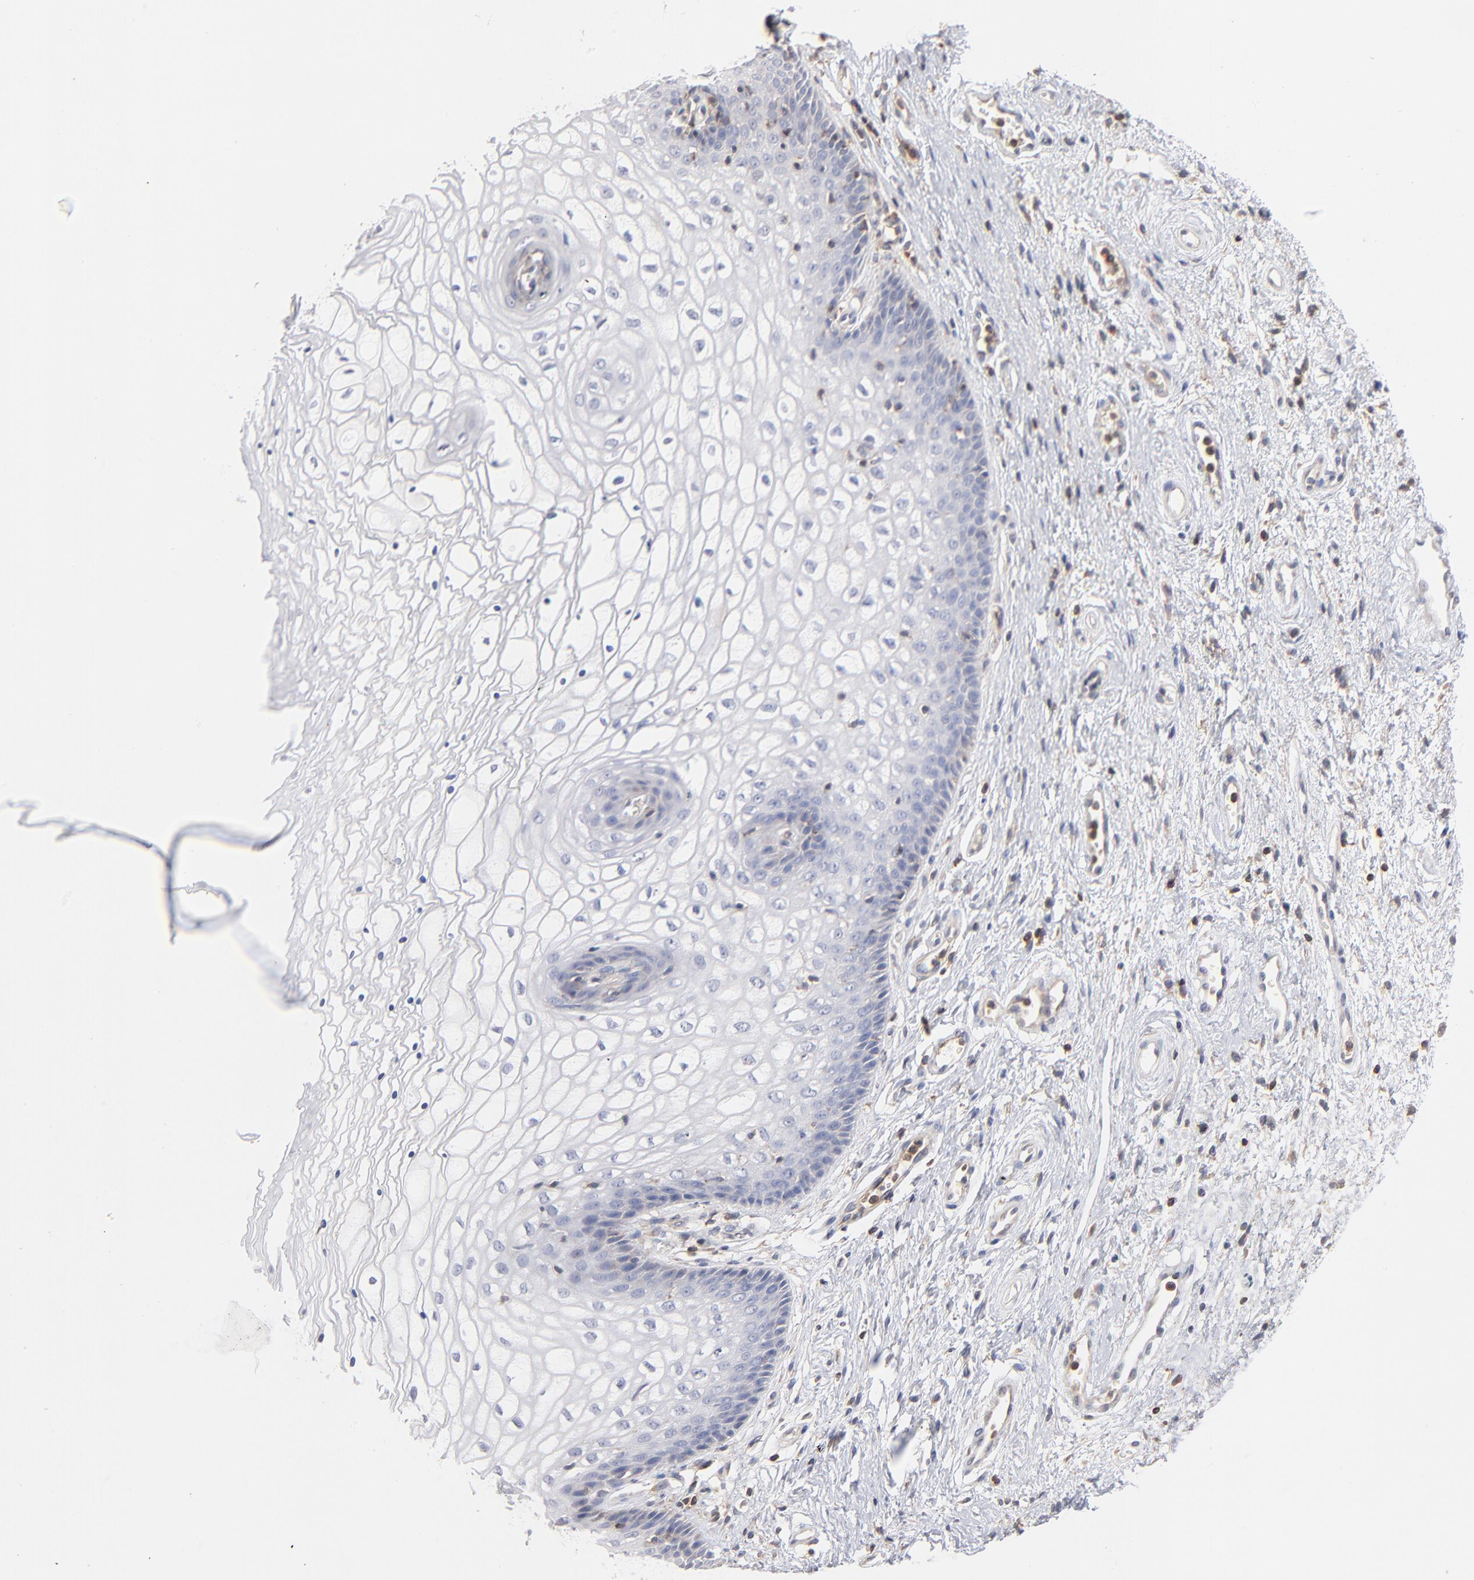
{"staining": {"intensity": "negative", "quantity": "none", "location": "none"}, "tissue": "vagina", "cell_type": "Squamous epithelial cells", "image_type": "normal", "snomed": [{"axis": "morphology", "description": "Normal tissue, NOS"}, {"axis": "topography", "description": "Vagina"}], "caption": "High power microscopy histopathology image of an immunohistochemistry image of unremarkable vagina, revealing no significant expression in squamous epithelial cells.", "gene": "WIPF1", "patient": {"sex": "female", "age": 34}}